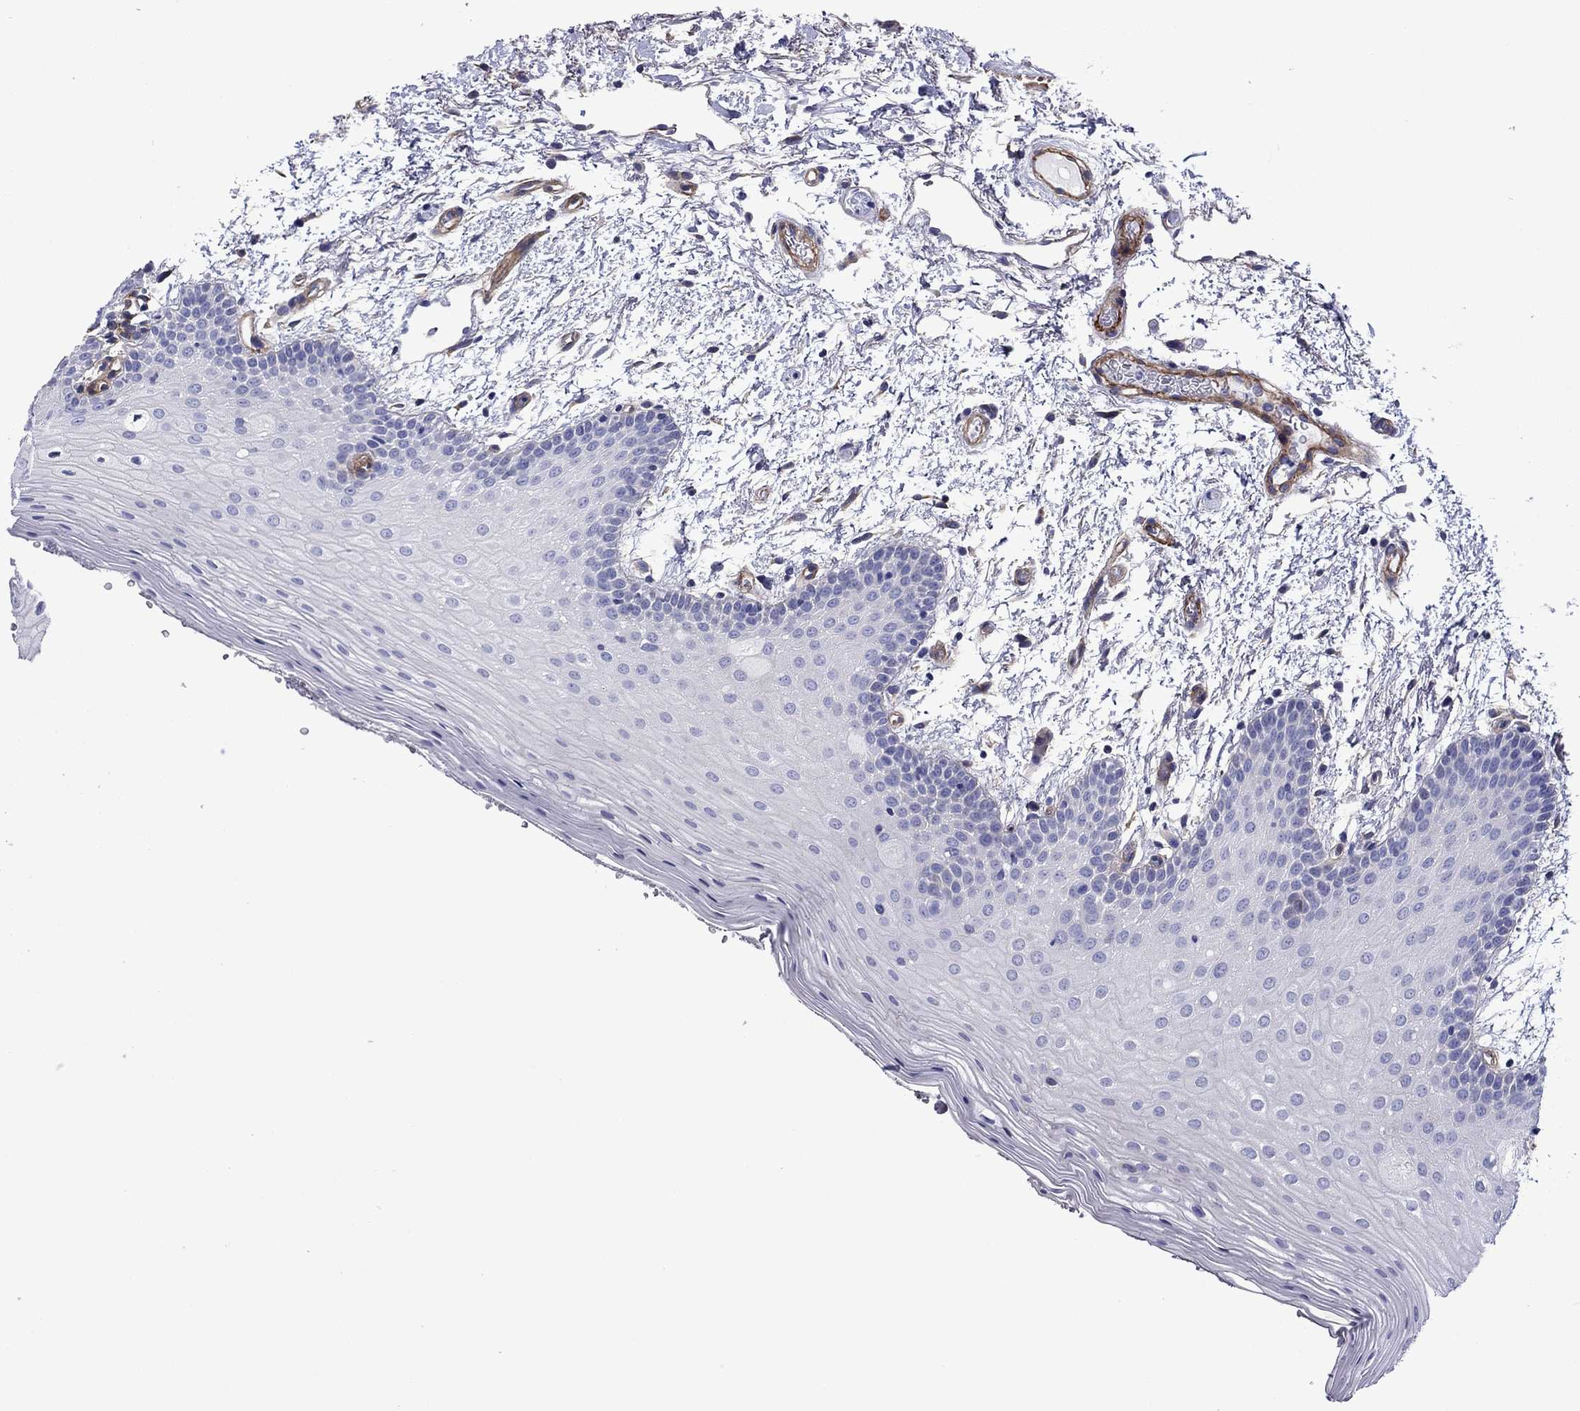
{"staining": {"intensity": "negative", "quantity": "none", "location": "none"}, "tissue": "oral mucosa", "cell_type": "Squamous epithelial cells", "image_type": "normal", "snomed": [{"axis": "morphology", "description": "Normal tissue, NOS"}, {"axis": "topography", "description": "Oral tissue"}, {"axis": "topography", "description": "Tounge, NOS"}], "caption": "The photomicrograph reveals no staining of squamous epithelial cells in benign oral mucosa.", "gene": "HSPG2", "patient": {"sex": "female", "age": 86}}